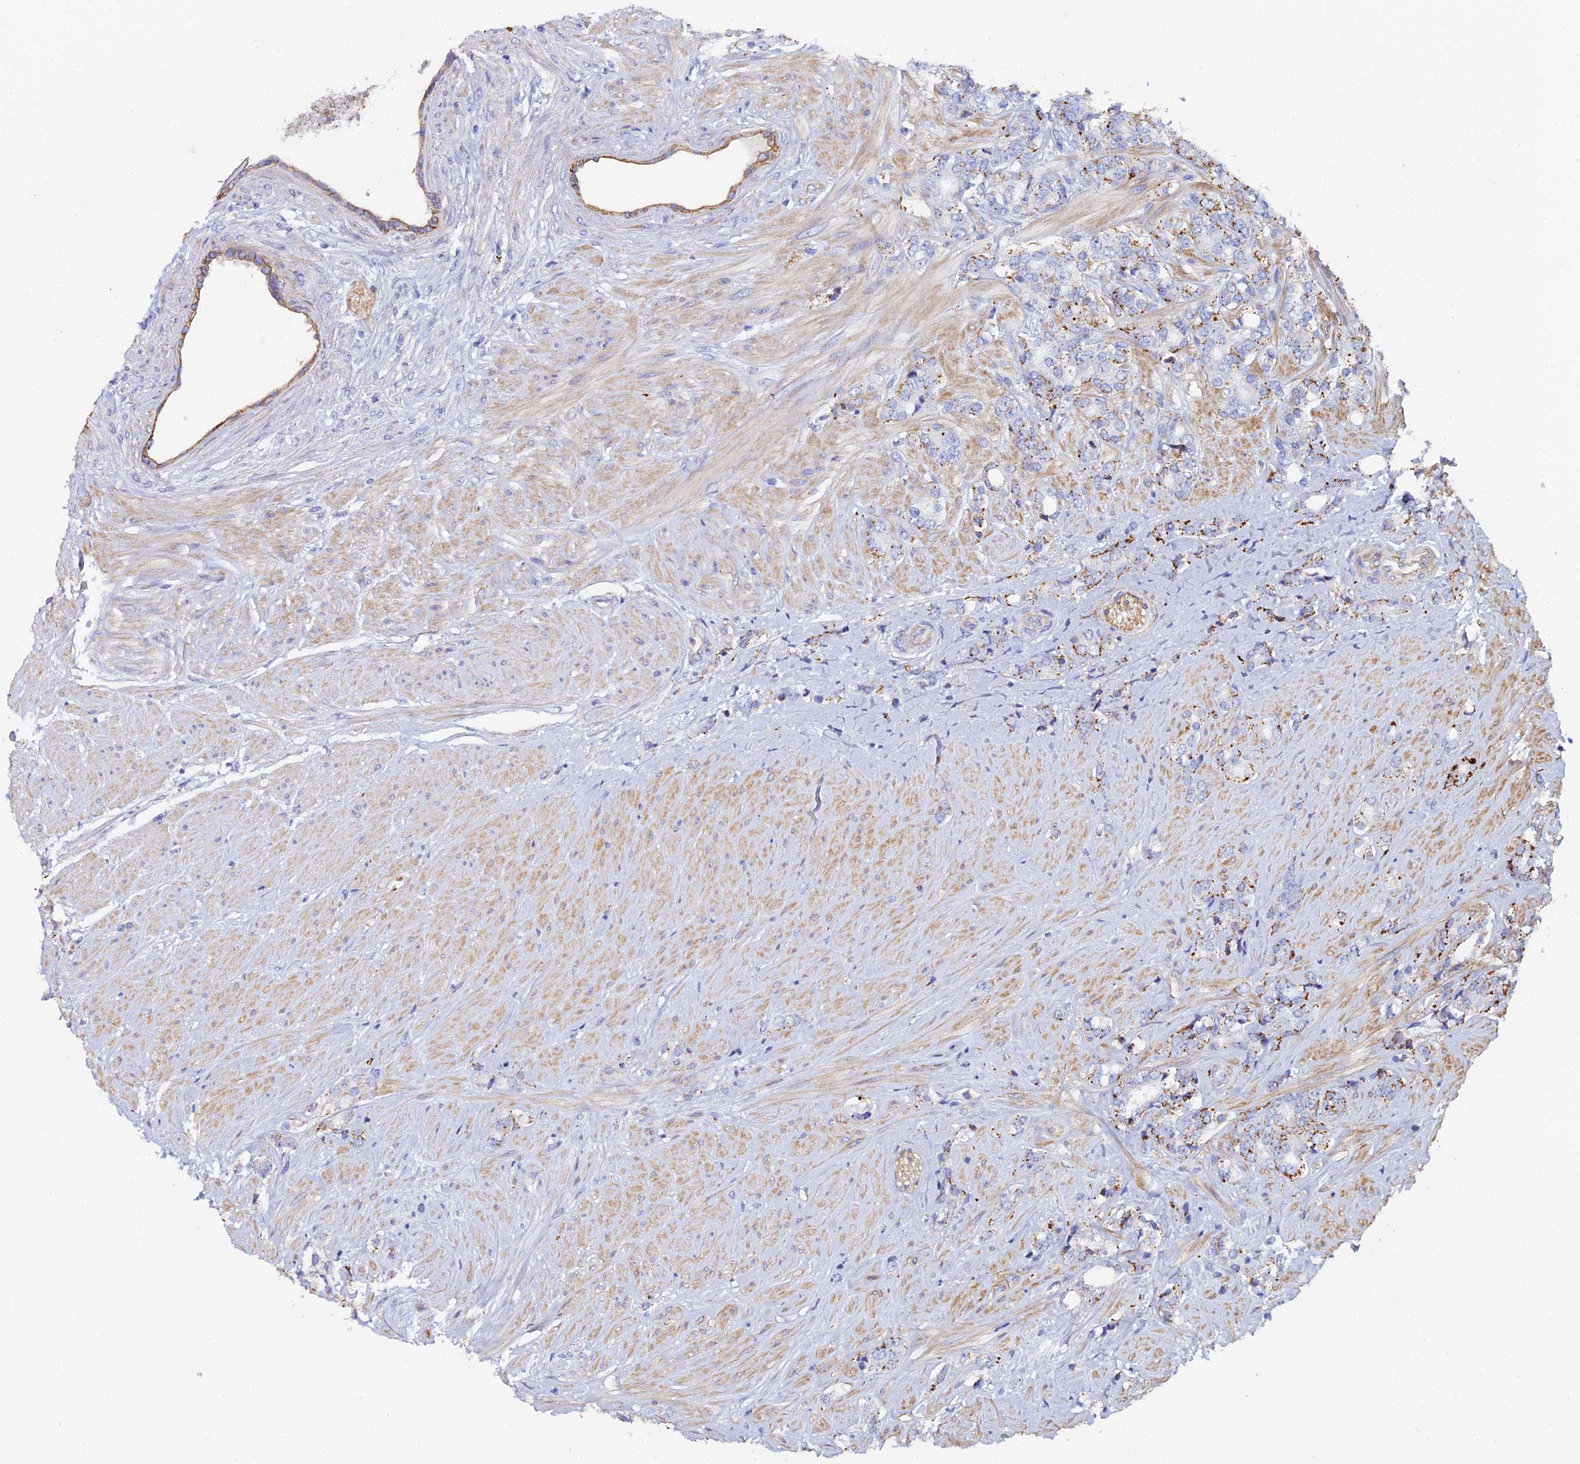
{"staining": {"intensity": "moderate", "quantity": "25%-75%", "location": "cytoplasmic/membranous"}, "tissue": "prostate cancer", "cell_type": "Tumor cells", "image_type": "cancer", "snomed": [{"axis": "morphology", "description": "Adenocarcinoma, High grade"}, {"axis": "topography", "description": "Prostate"}], "caption": "There is medium levels of moderate cytoplasmic/membranous staining in tumor cells of prostate adenocarcinoma (high-grade), as demonstrated by immunohistochemical staining (brown color).", "gene": "C6", "patient": {"sex": "male", "age": 62}}